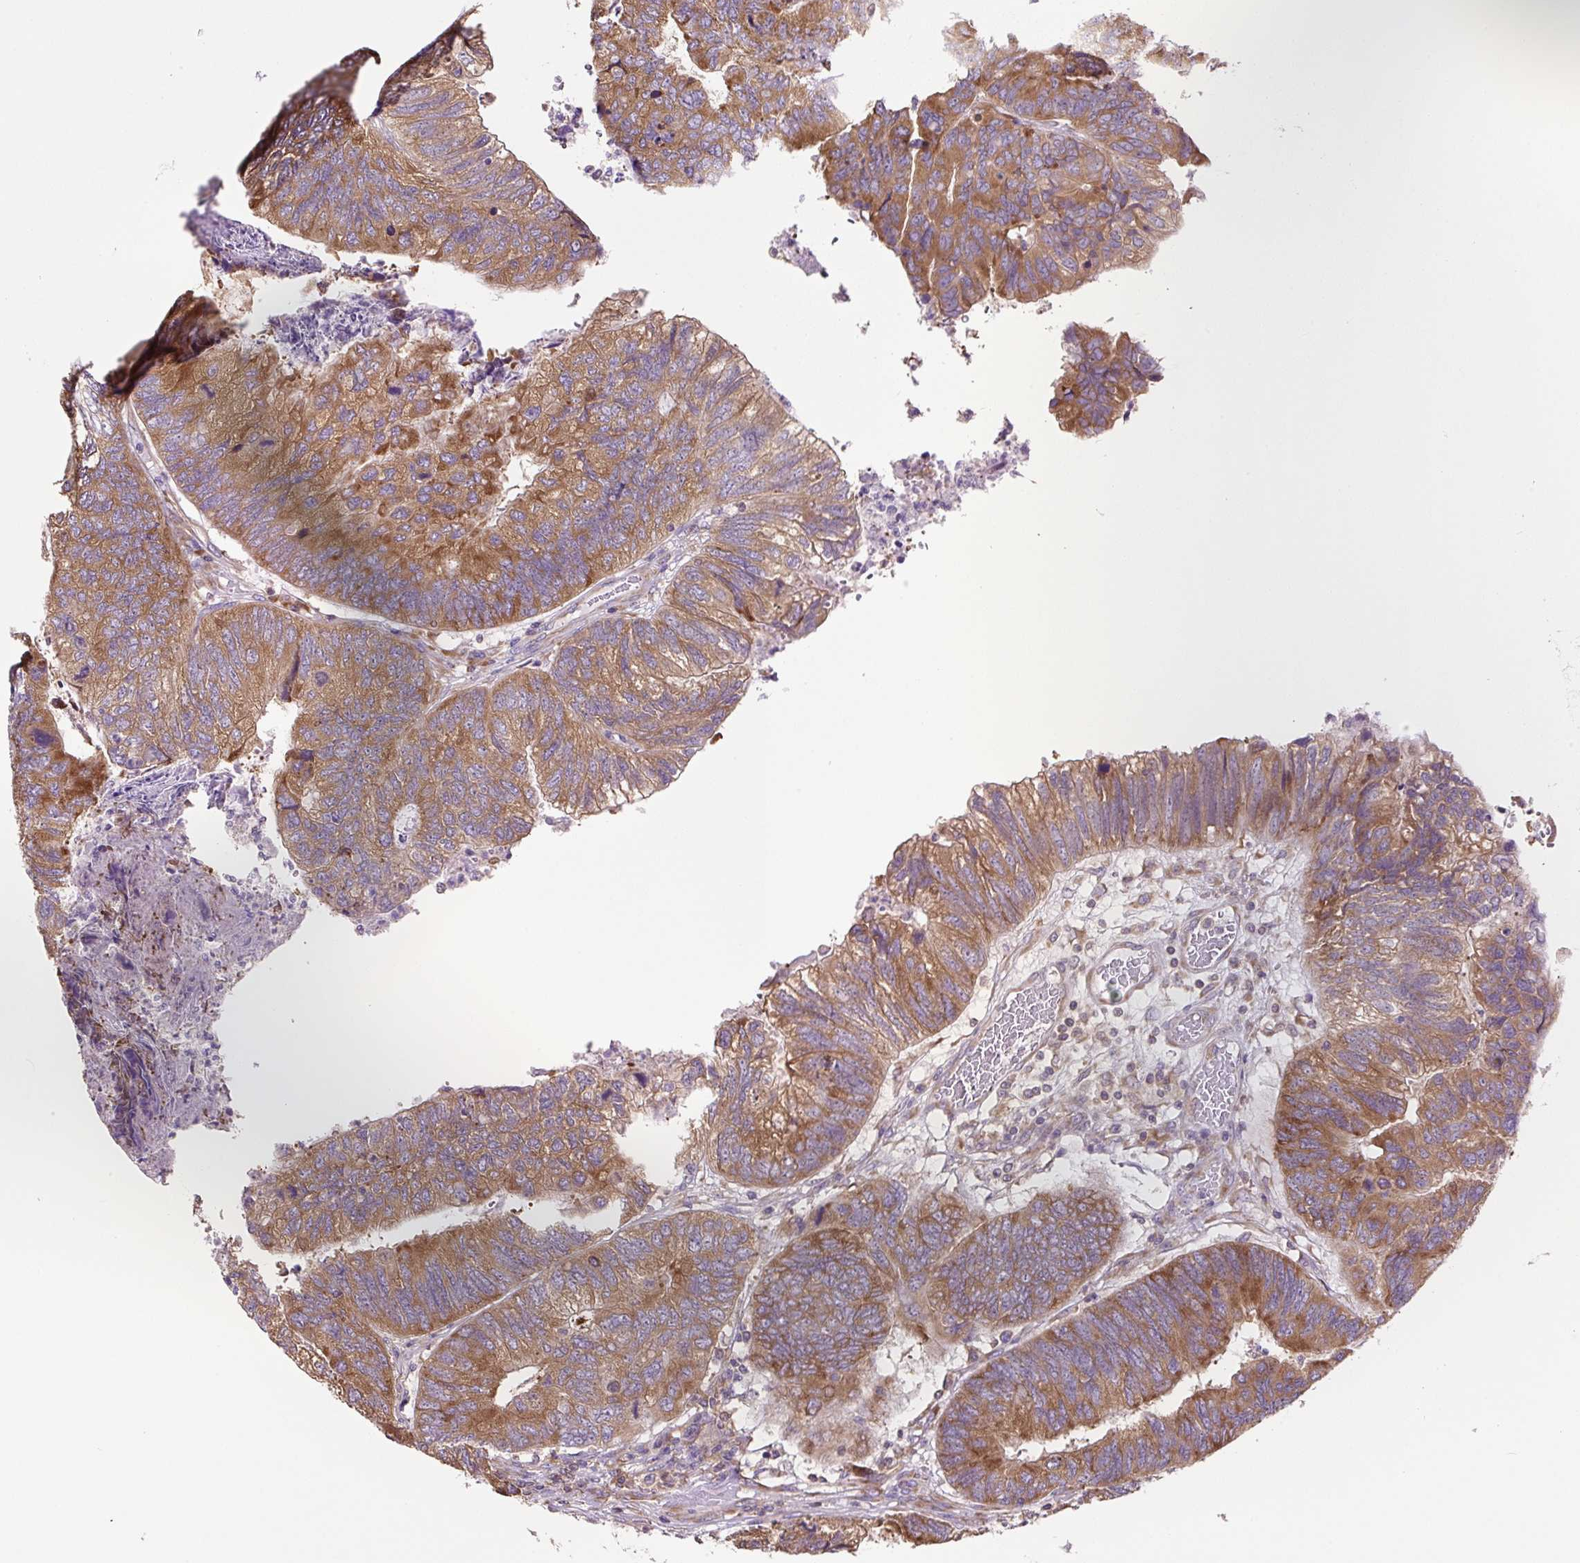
{"staining": {"intensity": "moderate", "quantity": ">75%", "location": "cytoplasmic/membranous"}, "tissue": "colorectal cancer", "cell_type": "Tumor cells", "image_type": "cancer", "snomed": [{"axis": "morphology", "description": "Adenocarcinoma, NOS"}, {"axis": "topography", "description": "Colon"}], "caption": "Colorectal cancer tissue exhibits moderate cytoplasmic/membranous positivity in about >75% of tumor cells, visualized by immunohistochemistry.", "gene": "RPS23", "patient": {"sex": "female", "age": 67}}